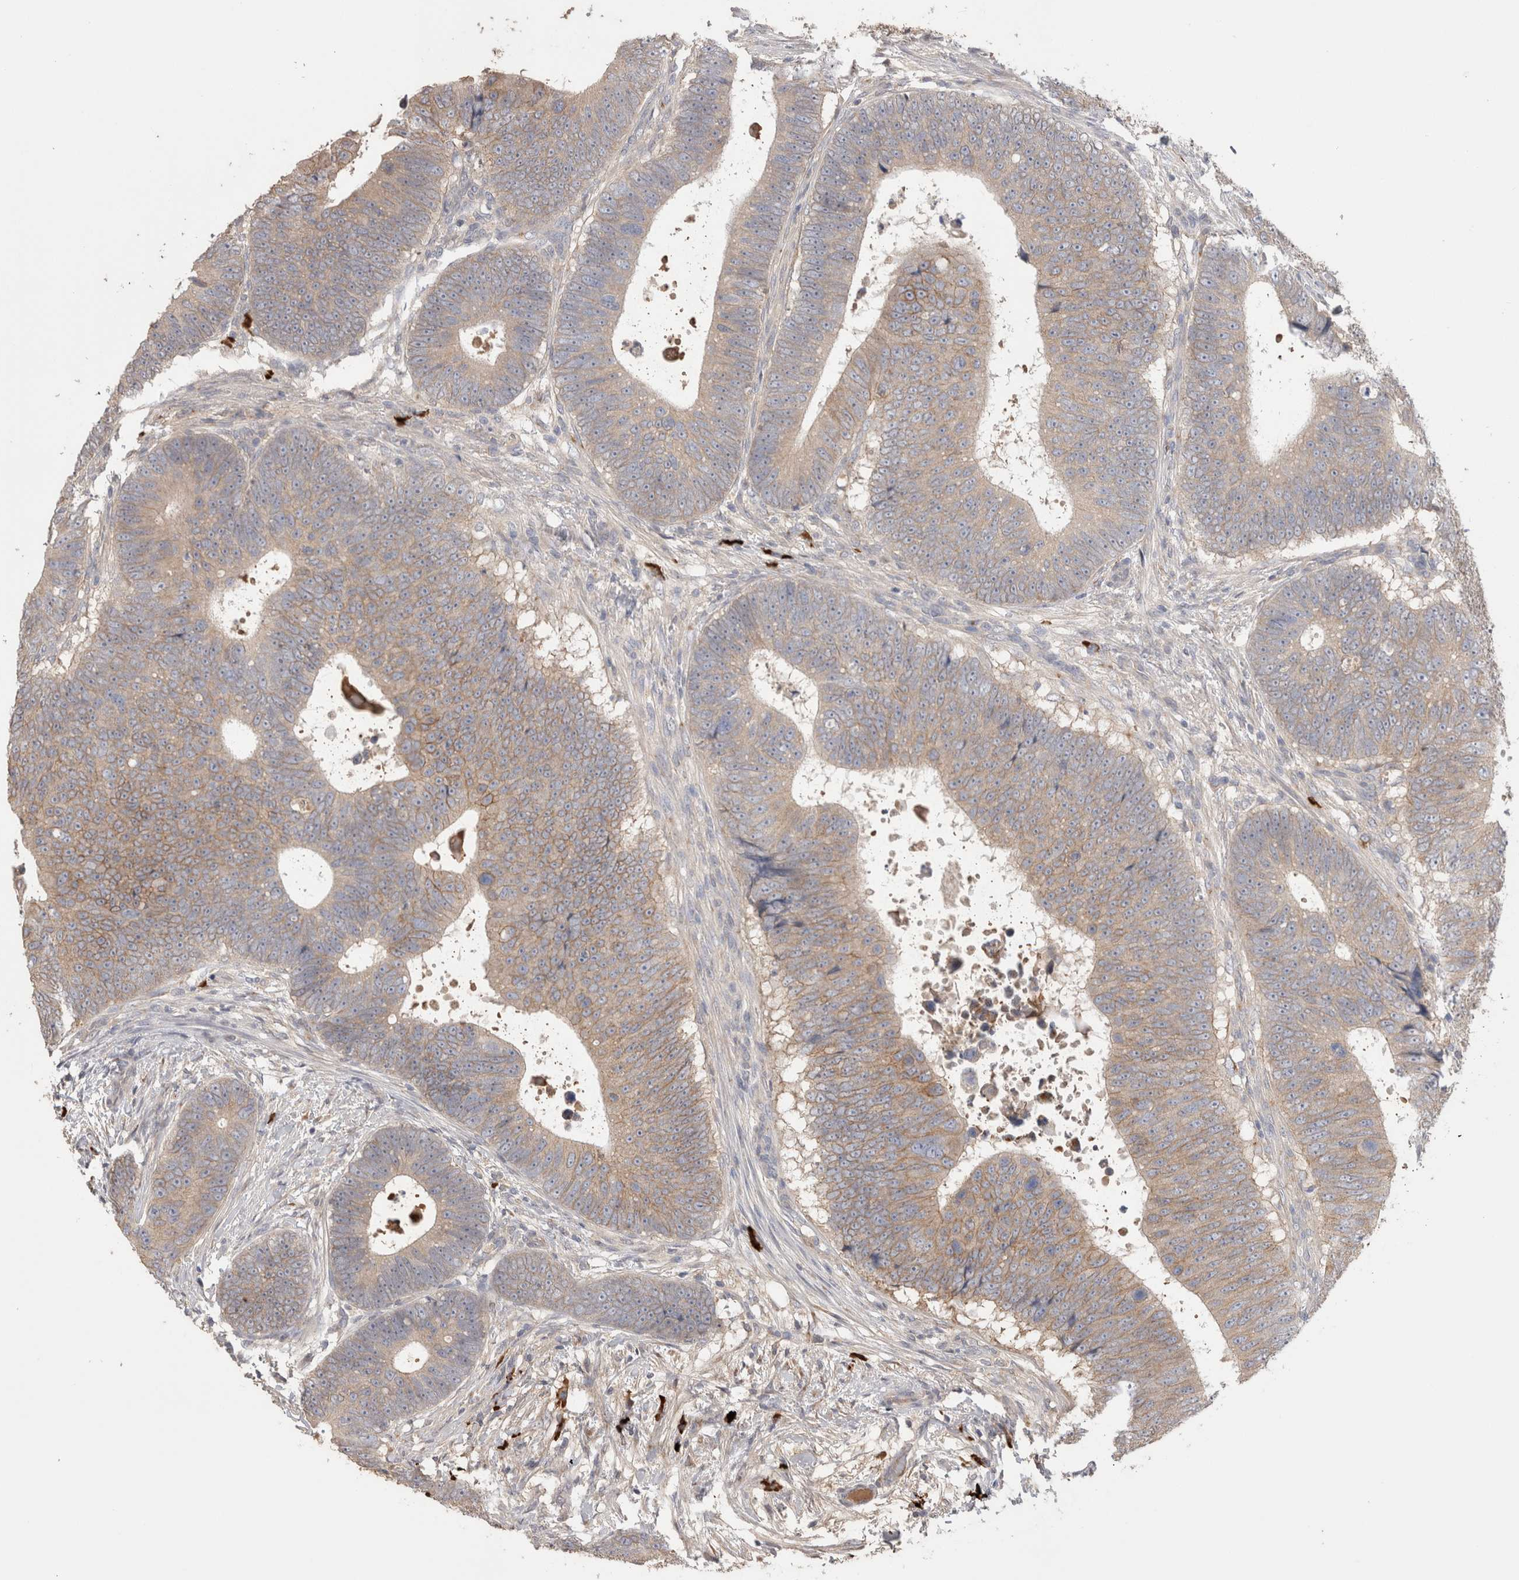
{"staining": {"intensity": "moderate", "quantity": "25%-75%", "location": "cytoplasmic/membranous"}, "tissue": "colorectal cancer", "cell_type": "Tumor cells", "image_type": "cancer", "snomed": [{"axis": "morphology", "description": "Adenocarcinoma, NOS"}, {"axis": "topography", "description": "Colon"}], "caption": "Human adenocarcinoma (colorectal) stained with a brown dye shows moderate cytoplasmic/membranous positive expression in approximately 25%-75% of tumor cells.", "gene": "PPP3CC", "patient": {"sex": "male", "age": 56}}